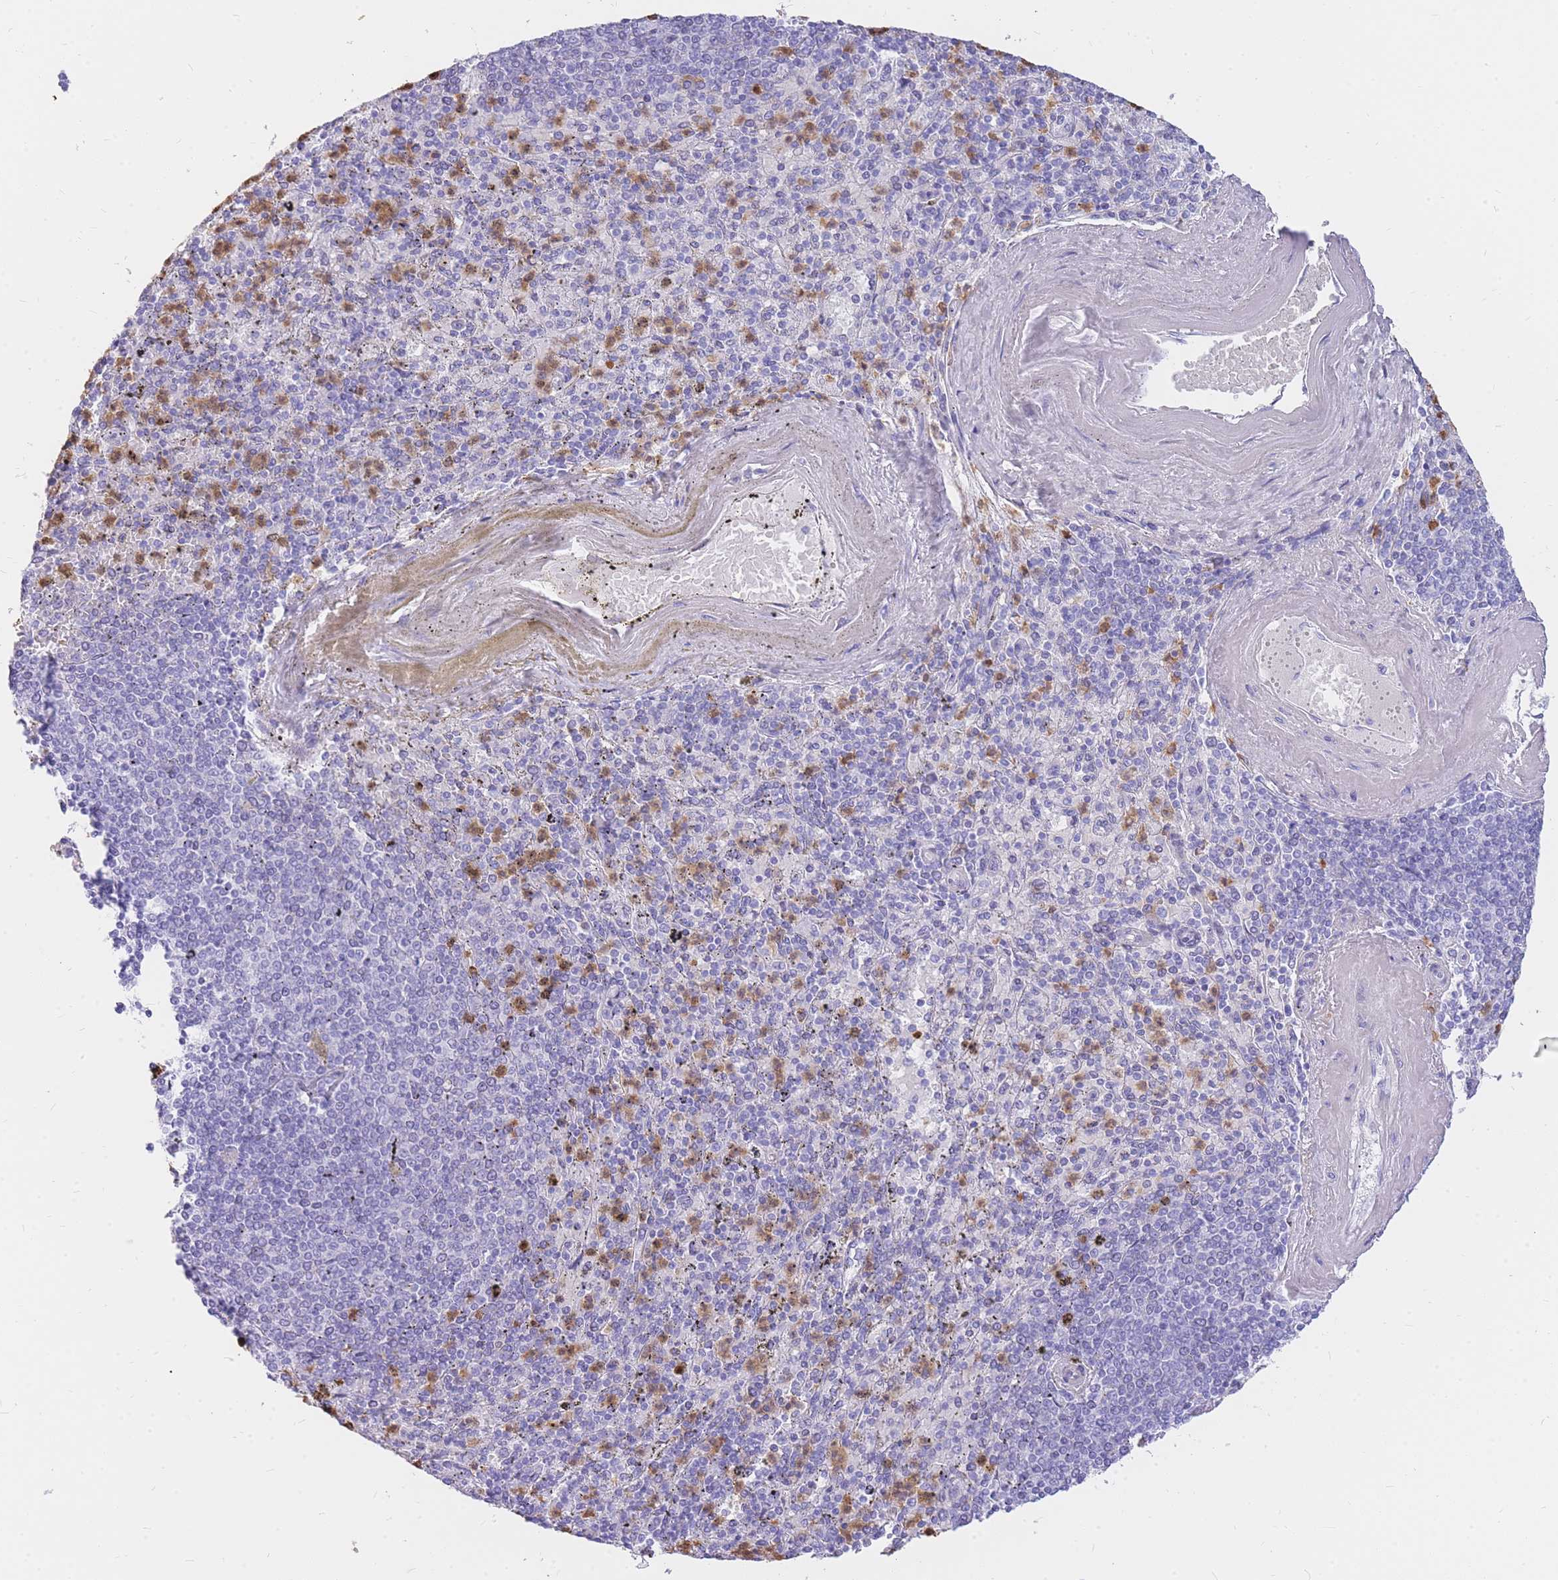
{"staining": {"intensity": "moderate", "quantity": "25%-75%", "location": "cytoplasmic/membranous,nuclear"}, "tissue": "spleen", "cell_type": "Cells in red pulp", "image_type": "normal", "snomed": [{"axis": "morphology", "description": "Normal tissue, NOS"}, {"axis": "topography", "description": "Spleen"}], "caption": "Unremarkable spleen was stained to show a protein in brown. There is medium levels of moderate cytoplasmic/membranous,nuclear staining in about 25%-75% of cells in red pulp. The protein of interest is stained brown, and the nuclei are stained in blue (DAB (3,3'-diaminobenzidine) IHC with brightfield microscopy, high magnification).", "gene": "HERC1", "patient": {"sex": "male", "age": 82}}